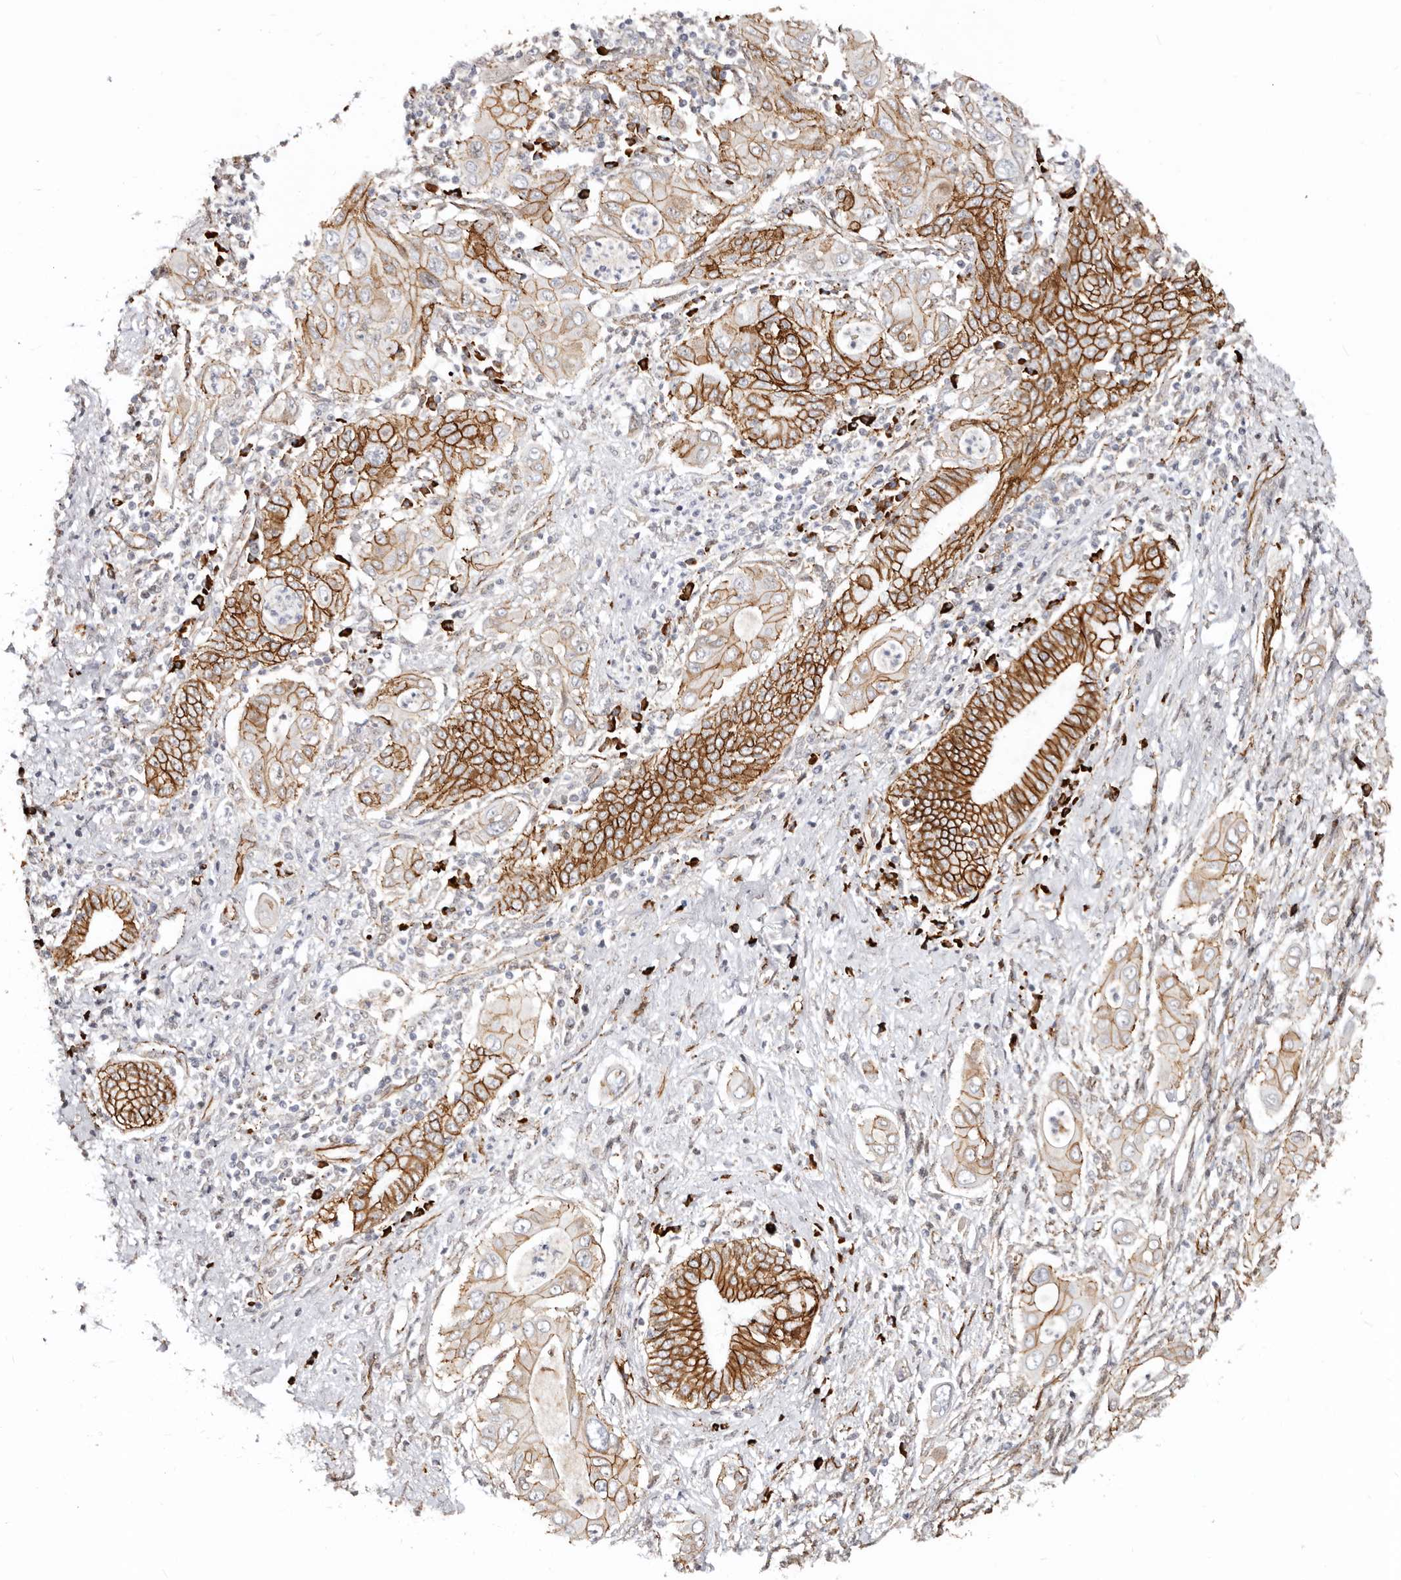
{"staining": {"intensity": "strong", "quantity": "25%-75%", "location": "cytoplasmic/membranous"}, "tissue": "pancreatic cancer", "cell_type": "Tumor cells", "image_type": "cancer", "snomed": [{"axis": "morphology", "description": "Adenocarcinoma, NOS"}, {"axis": "topography", "description": "Pancreas"}], "caption": "Immunohistochemistry (DAB) staining of pancreatic cancer shows strong cytoplasmic/membranous protein expression in approximately 25%-75% of tumor cells. The staining was performed using DAB (3,3'-diaminobenzidine), with brown indicating positive protein expression. Nuclei are stained blue with hematoxylin.", "gene": "CTNNB1", "patient": {"sex": "male", "age": 58}}